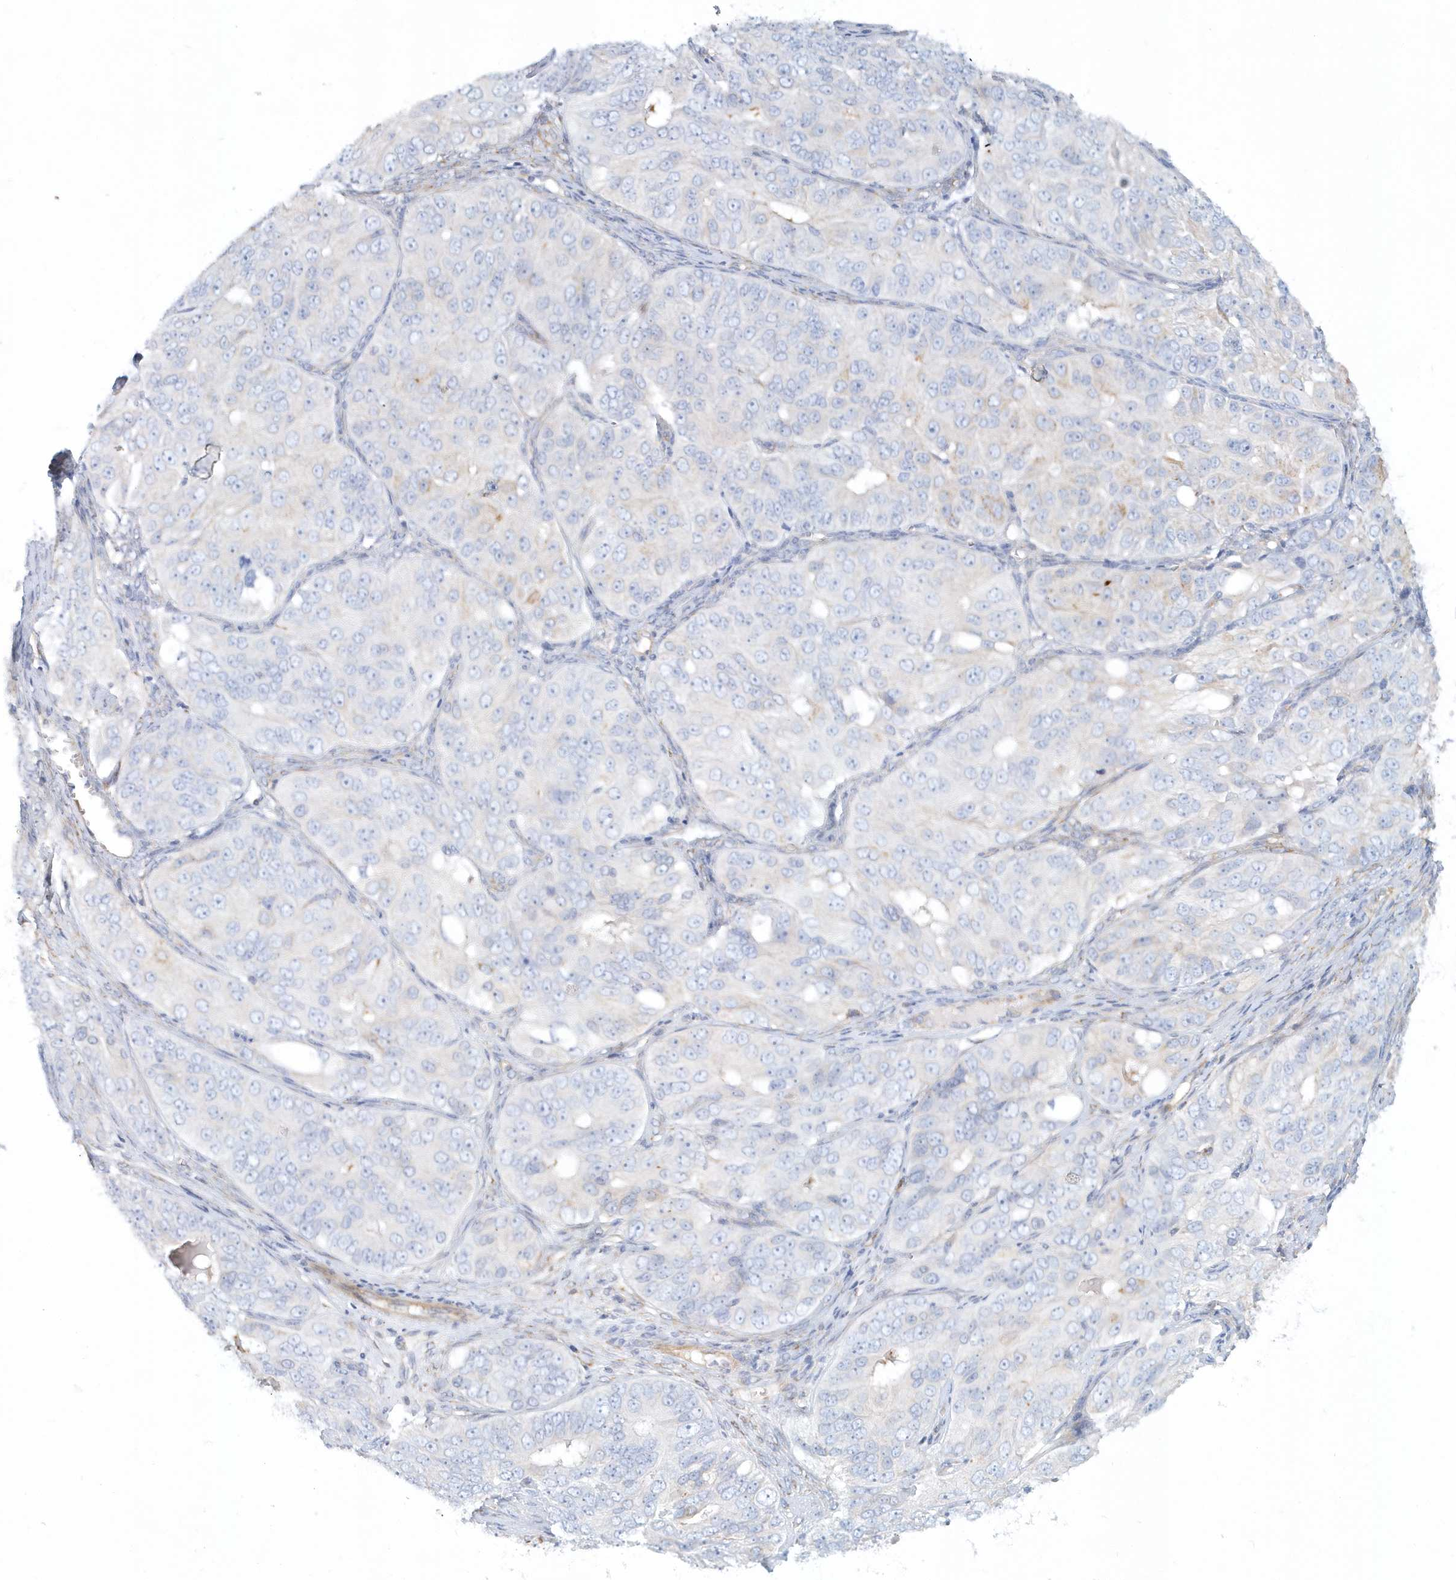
{"staining": {"intensity": "negative", "quantity": "none", "location": "none"}, "tissue": "ovarian cancer", "cell_type": "Tumor cells", "image_type": "cancer", "snomed": [{"axis": "morphology", "description": "Carcinoma, endometroid"}, {"axis": "topography", "description": "Ovary"}], "caption": "IHC image of human endometroid carcinoma (ovarian) stained for a protein (brown), which demonstrates no positivity in tumor cells.", "gene": "DNAH1", "patient": {"sex": "female", "age": 51}}